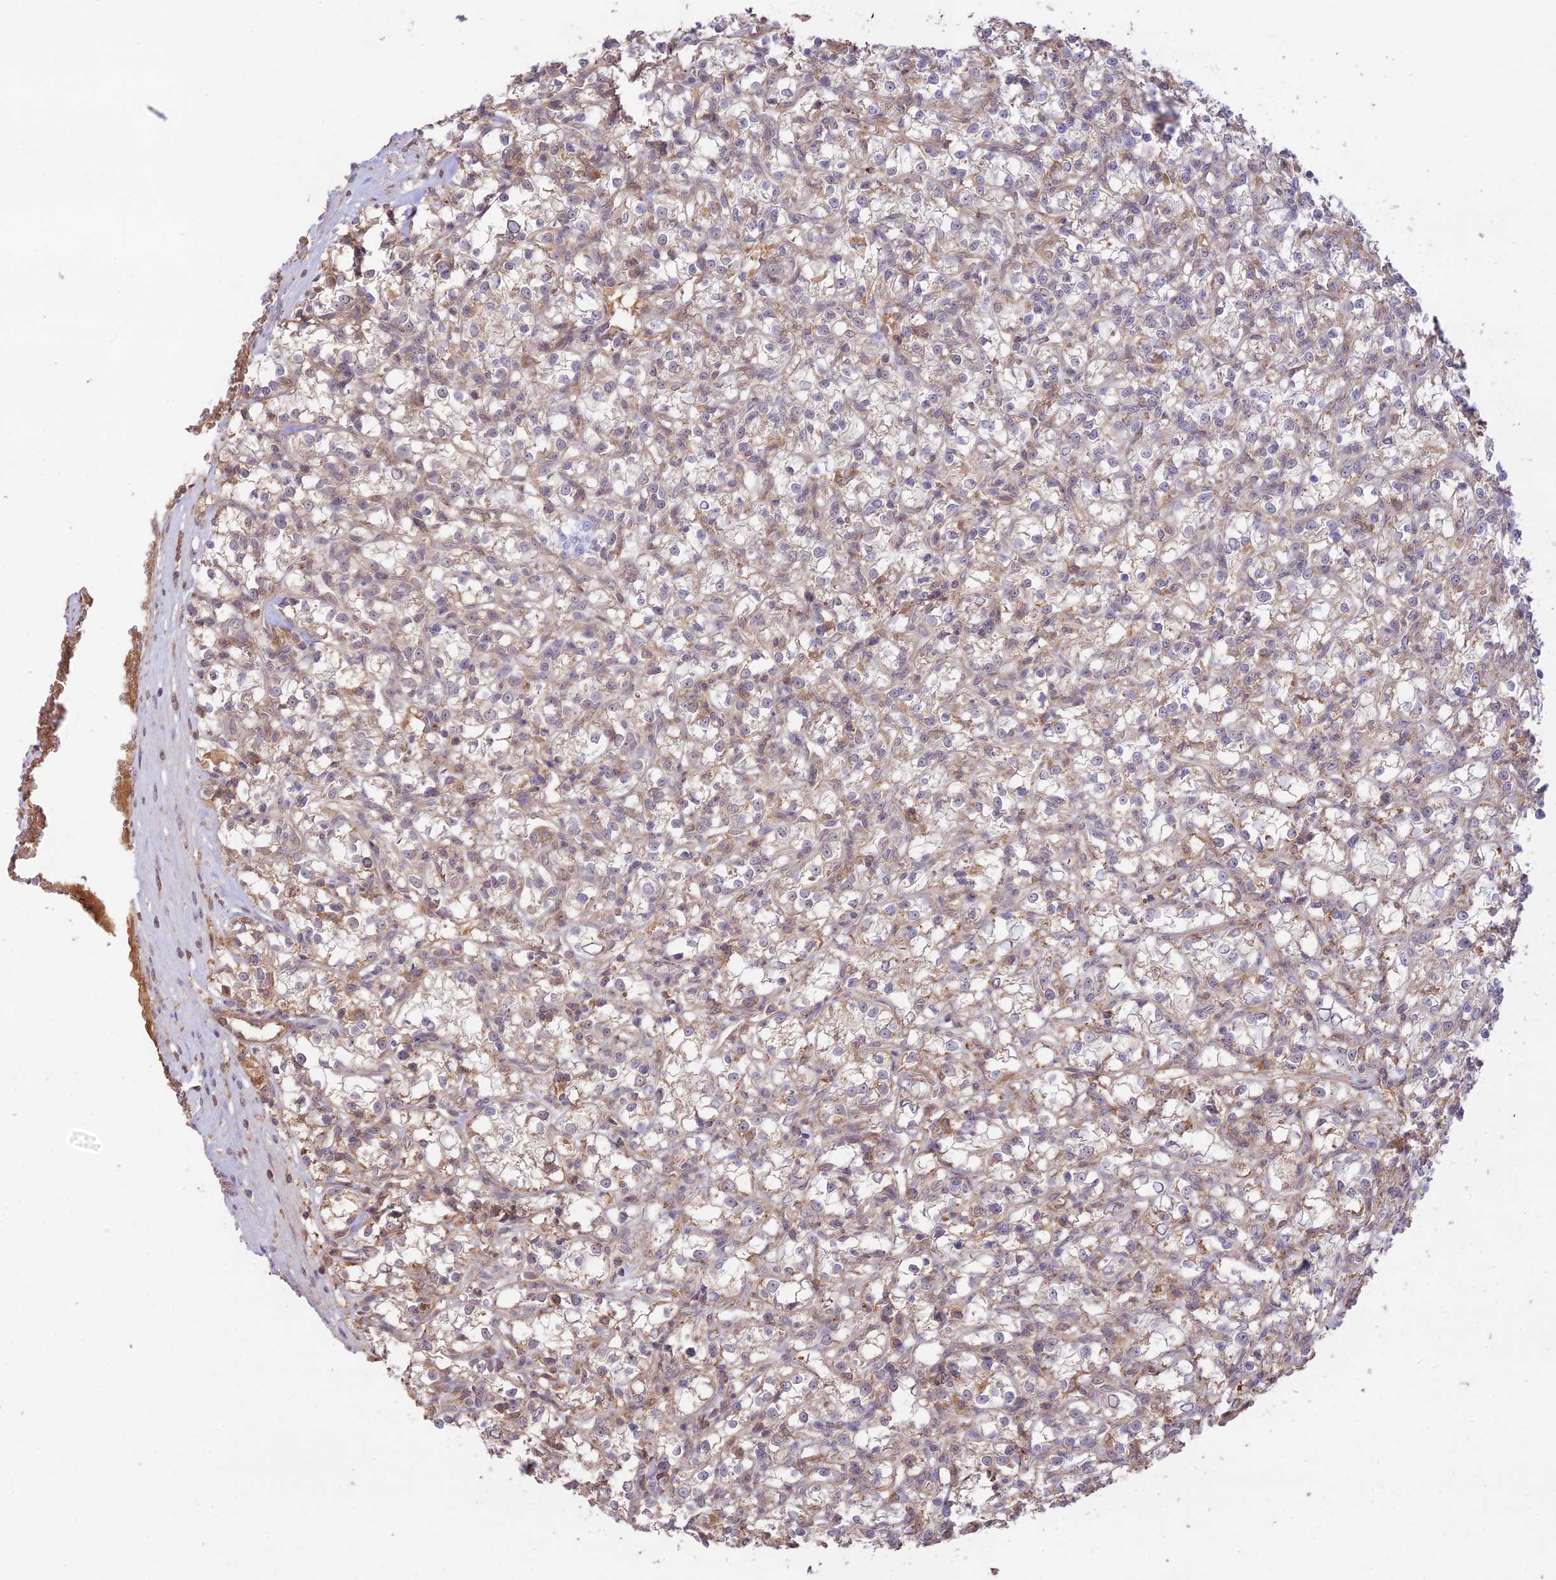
{"staining": {"intensity": "weak", "quantity": "<25%", "location": "cytoplasmic/membranous"}, "tissue": "renal cancer", "cell_type": "Tumor cells", "image_type": "cancer", "snomed": [{"axis": "morphology", "description": "Adenocarcinoma, NOS"}, {"axis": "topography", "description": "Kidney"}], "caption": "An IHC image of renal cancer is shown. There is no staining in tumor cells of renal cancer. (Stains: DAB (3,3'-diaminobenzidine) immunohistochemistry (IHC) with hematoxylin counter stain, Microscopy: brightfield microscopy at high magnification).", "gene": "CLCF1", "patient": {"sex": "female", "age": 59}}